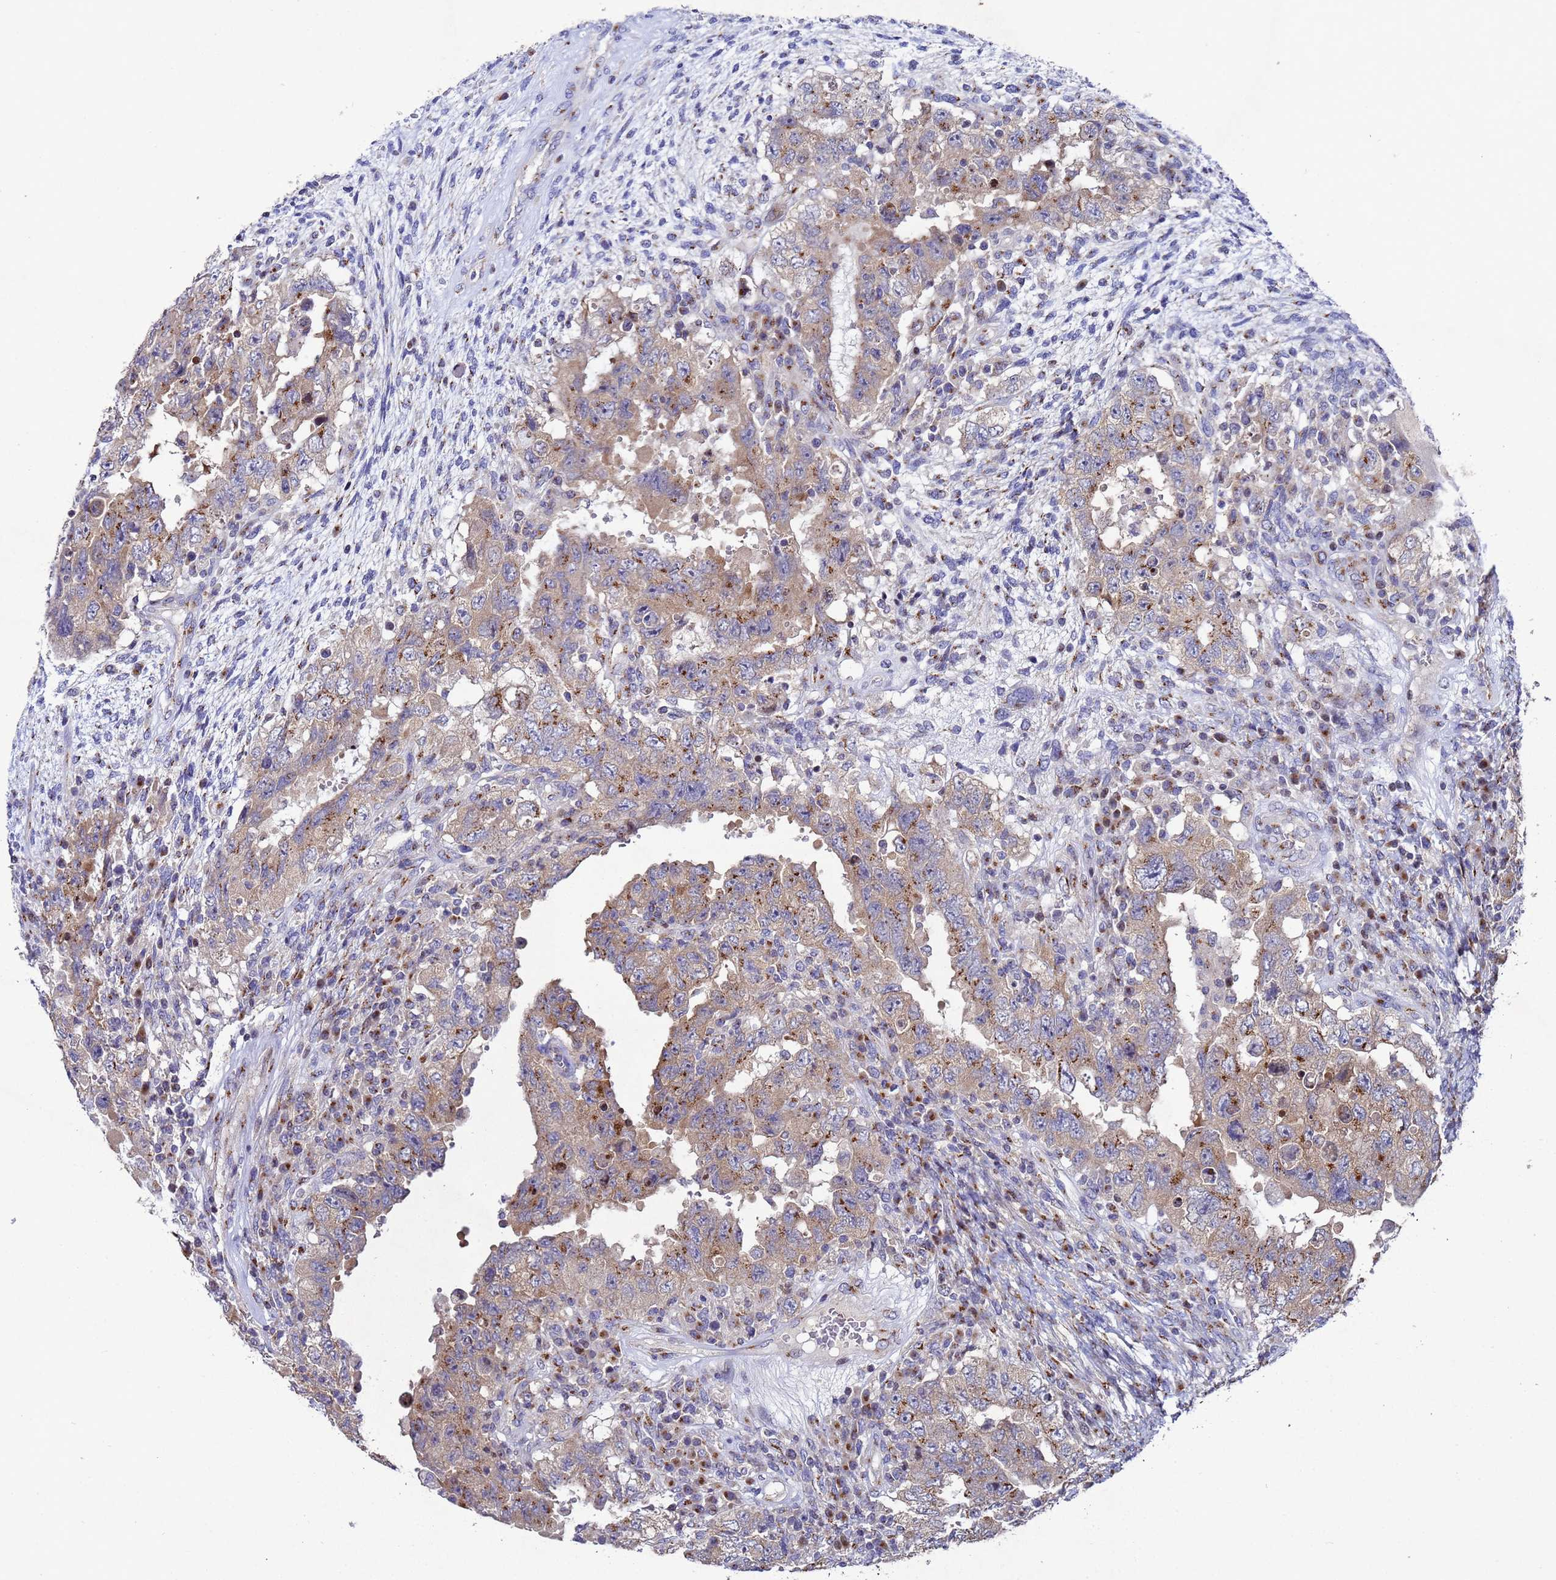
{"staining": {"intensity": "moderate", "quantity": "<25%", "location": "cytoplasmic/membranous"}, "tissue": "testis cancer", "cell_type": "Tumor cells", "image_type": "cancer", "snomed": [{"axis": "morphology", "description": "Carcinoma, Embryonal, NOS"}, {"axis": "topography", "description": "Testis"}], "caption": "Moderate cytoplasmic/membranous positivity is seen in about <25% of tumor cells in embryonal carcinoma (testis).", "gene": "NSUN6", "patient": {"sex": "male", "age": 26}}